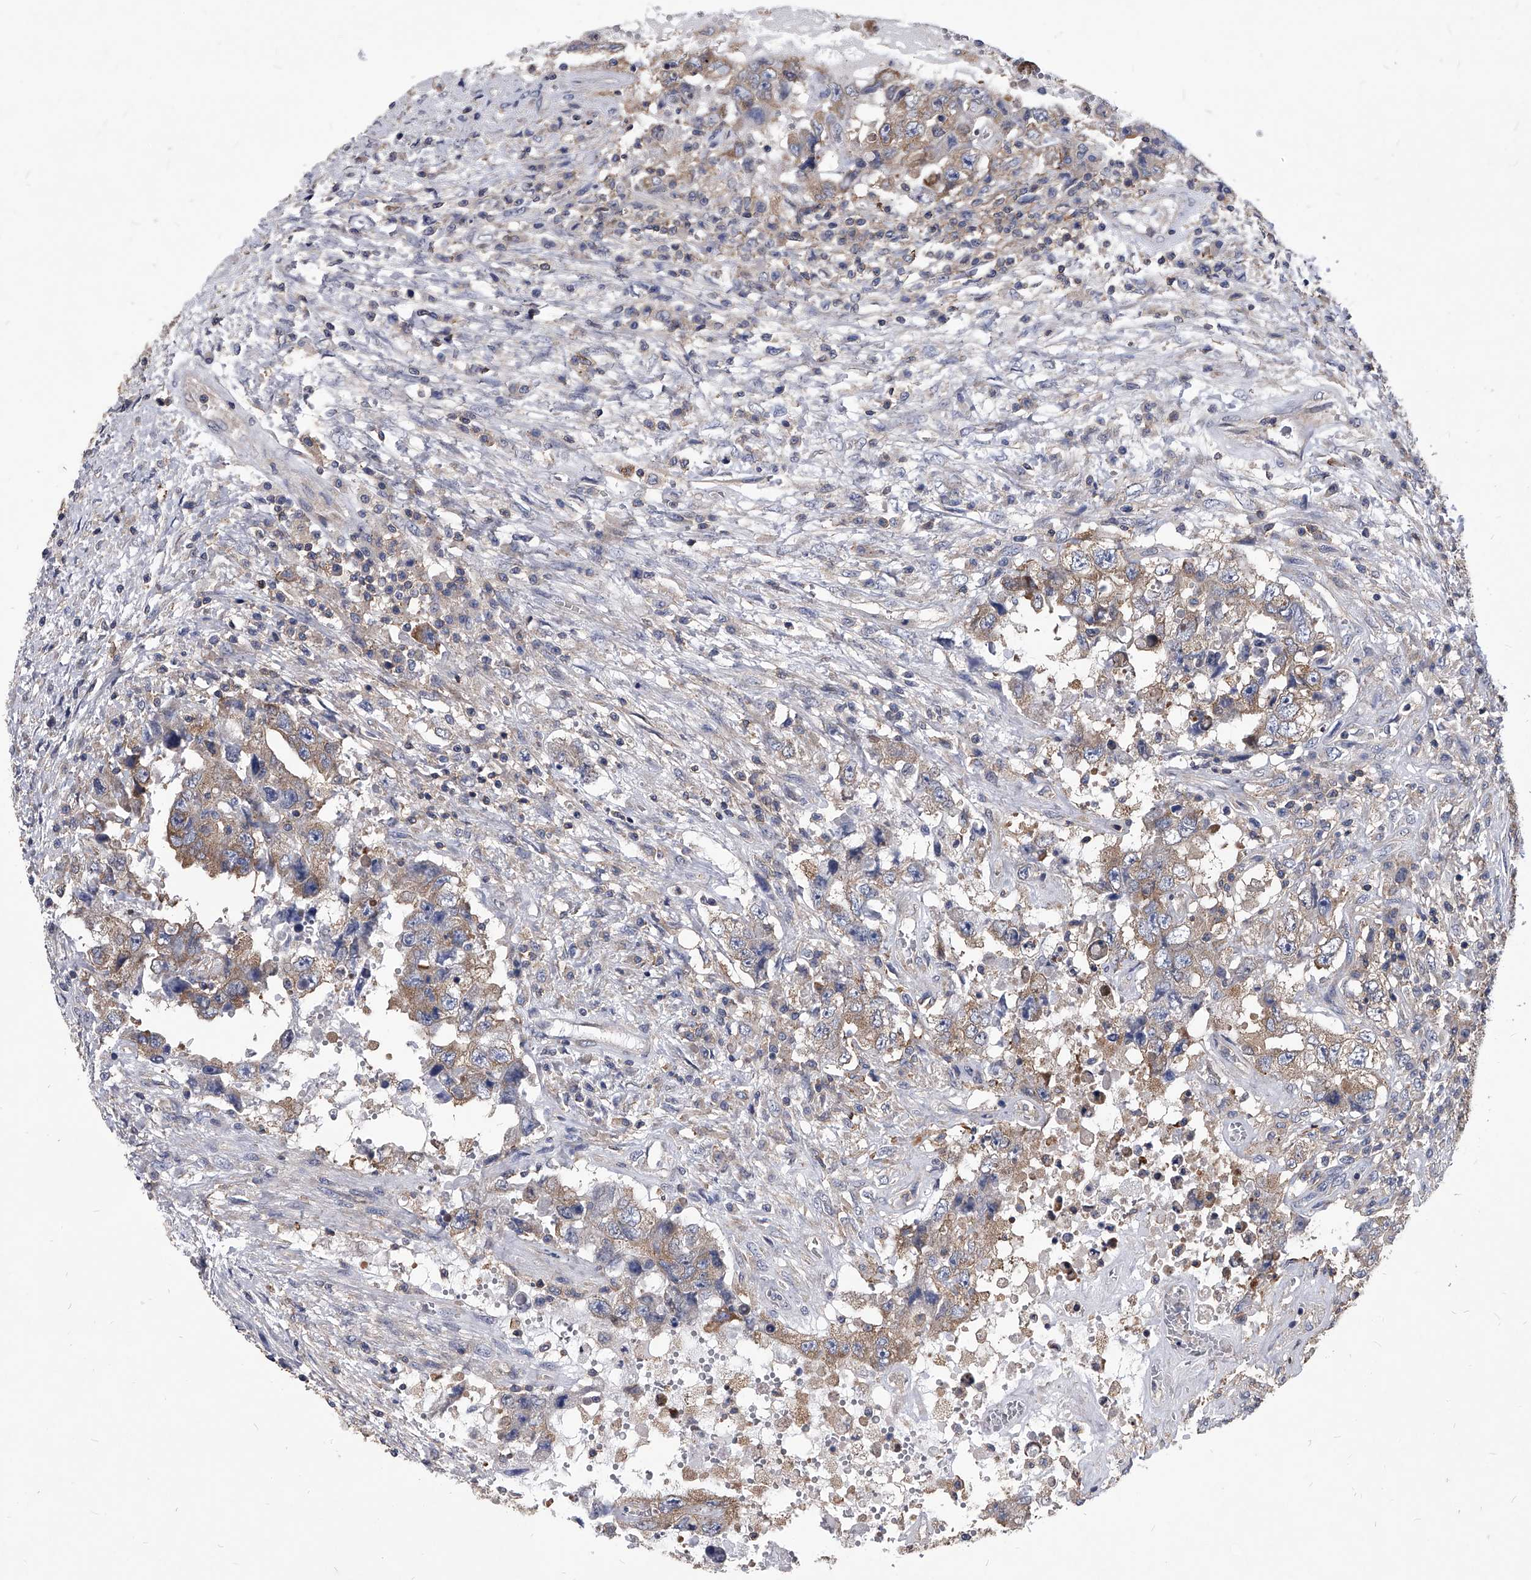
{"staining": {"intensity": "weak", "quantity": ">75%", "location": "cytoplasmic/membranous"}, "tissue": "testis cancer", "cell_type": "Tumor cells", "image_type": "cancer", "snomed": [{"axis": "morphology", "description": "Carcinoma, Embryonal, NOS"}, {"axis": "topography", "description": "Testis"}], "caption": "Immunohistochemistry (IHC) of human testis cancer exhibits low levels of weak cytoplasmic/membranous positivity in approximately >75% of tumor cells.", "gene": "ATG5", "patient": {"sex": "male", "age": 26}}